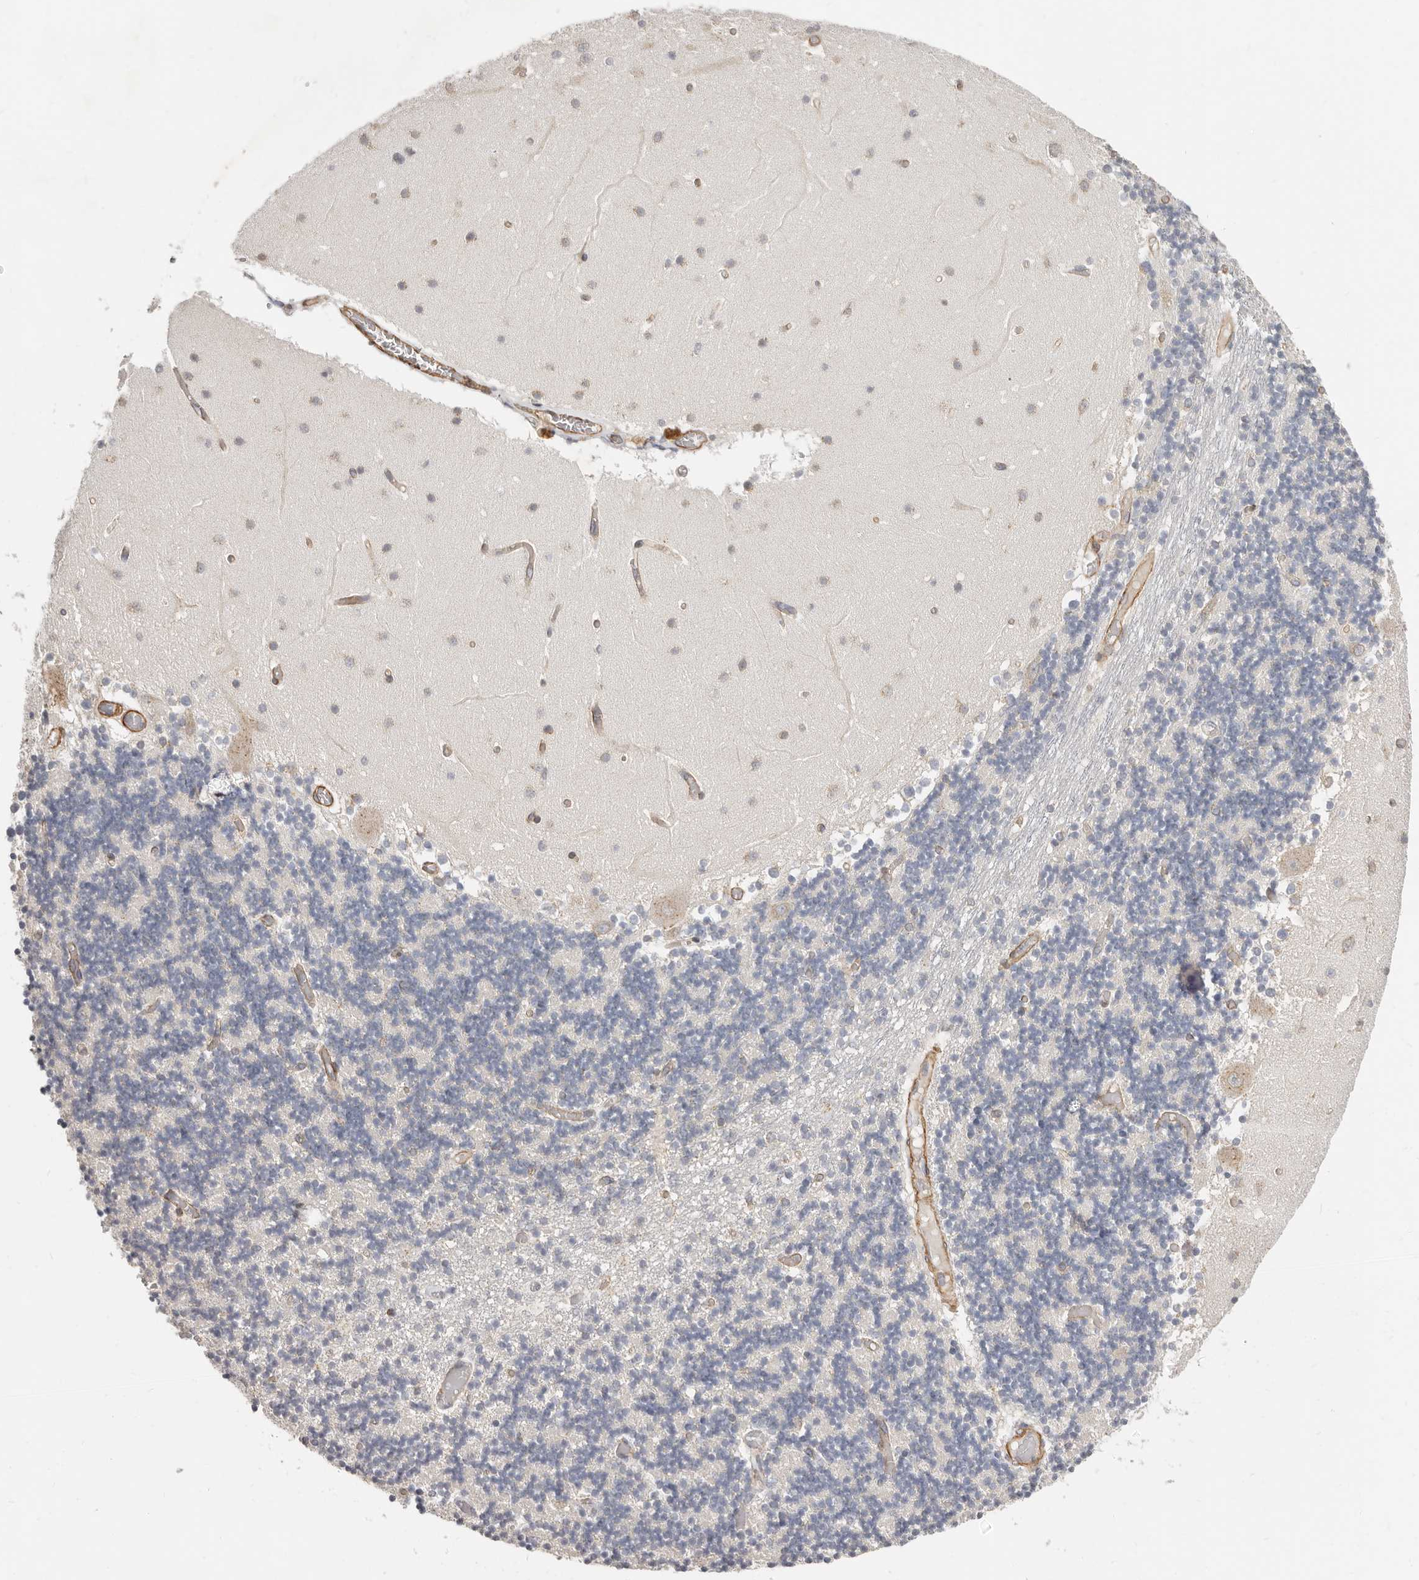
{"staining": {"intensity": "weak", "quantity": ">75%", "location": "cytoplasmic/membranous"}, "tissue": "cerebellum", "cell_type": "Cells in granular layer", "image_type": "normal", "snomed": [{"axis": "morphology", "description": "Normal tissue, NOS"}, {"axis": "topography", "description": "Cerebellum"}], "caption": "Immunohistochemistry (DAB) staining of benign human cerebellum demonstrates weak cytoplasmic/membranous protein staining in about >75% of cells in granular layer. (Brightfield microscopy of DAB IHC at high magnification).", "gene": "RABAC1", "patient": {"sex": "female", "age": 28}}